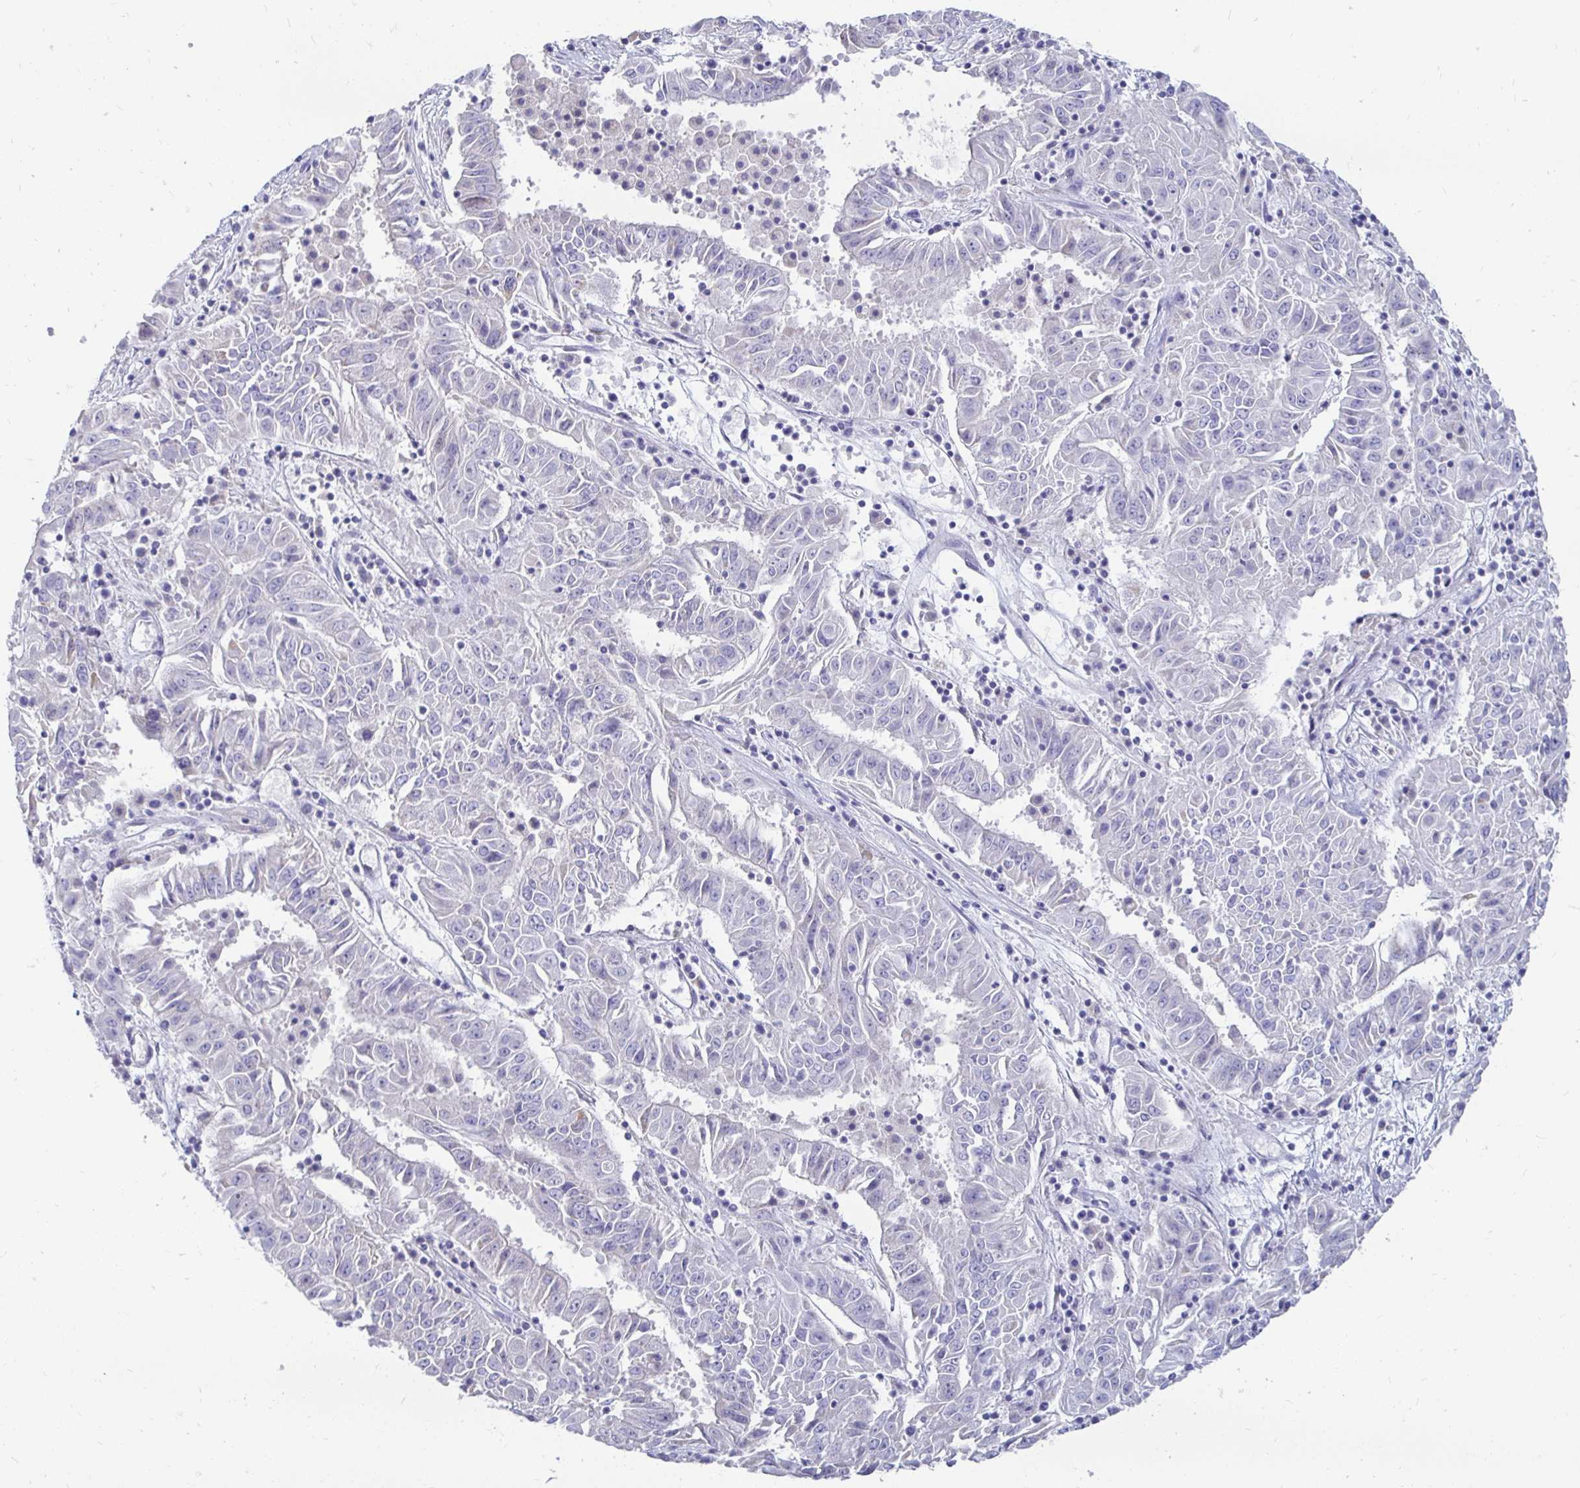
{"staining": {"intensity": "negative", "quantity": "none", "location": "none"}, "tissue": "pancreatic cancer", "cell_type": "Tumor cells", "image_type": "cancer", "snomed": [{"axis": "morphology", "description": "Adenocarcinoma, NOS"}, {"axis": "topography", "description": "Pancreas"}], "caption": "Immunohistochemistry photomicrograph of neoplastic tissue: human adenocarcinoma (pancreatic) stained with DAB (3,3'-diaminobenzidine) exhibits no significant protein expression in tumor cells.", "gene": "PEG10", "patient": {"sex": "male", "age": 63}}